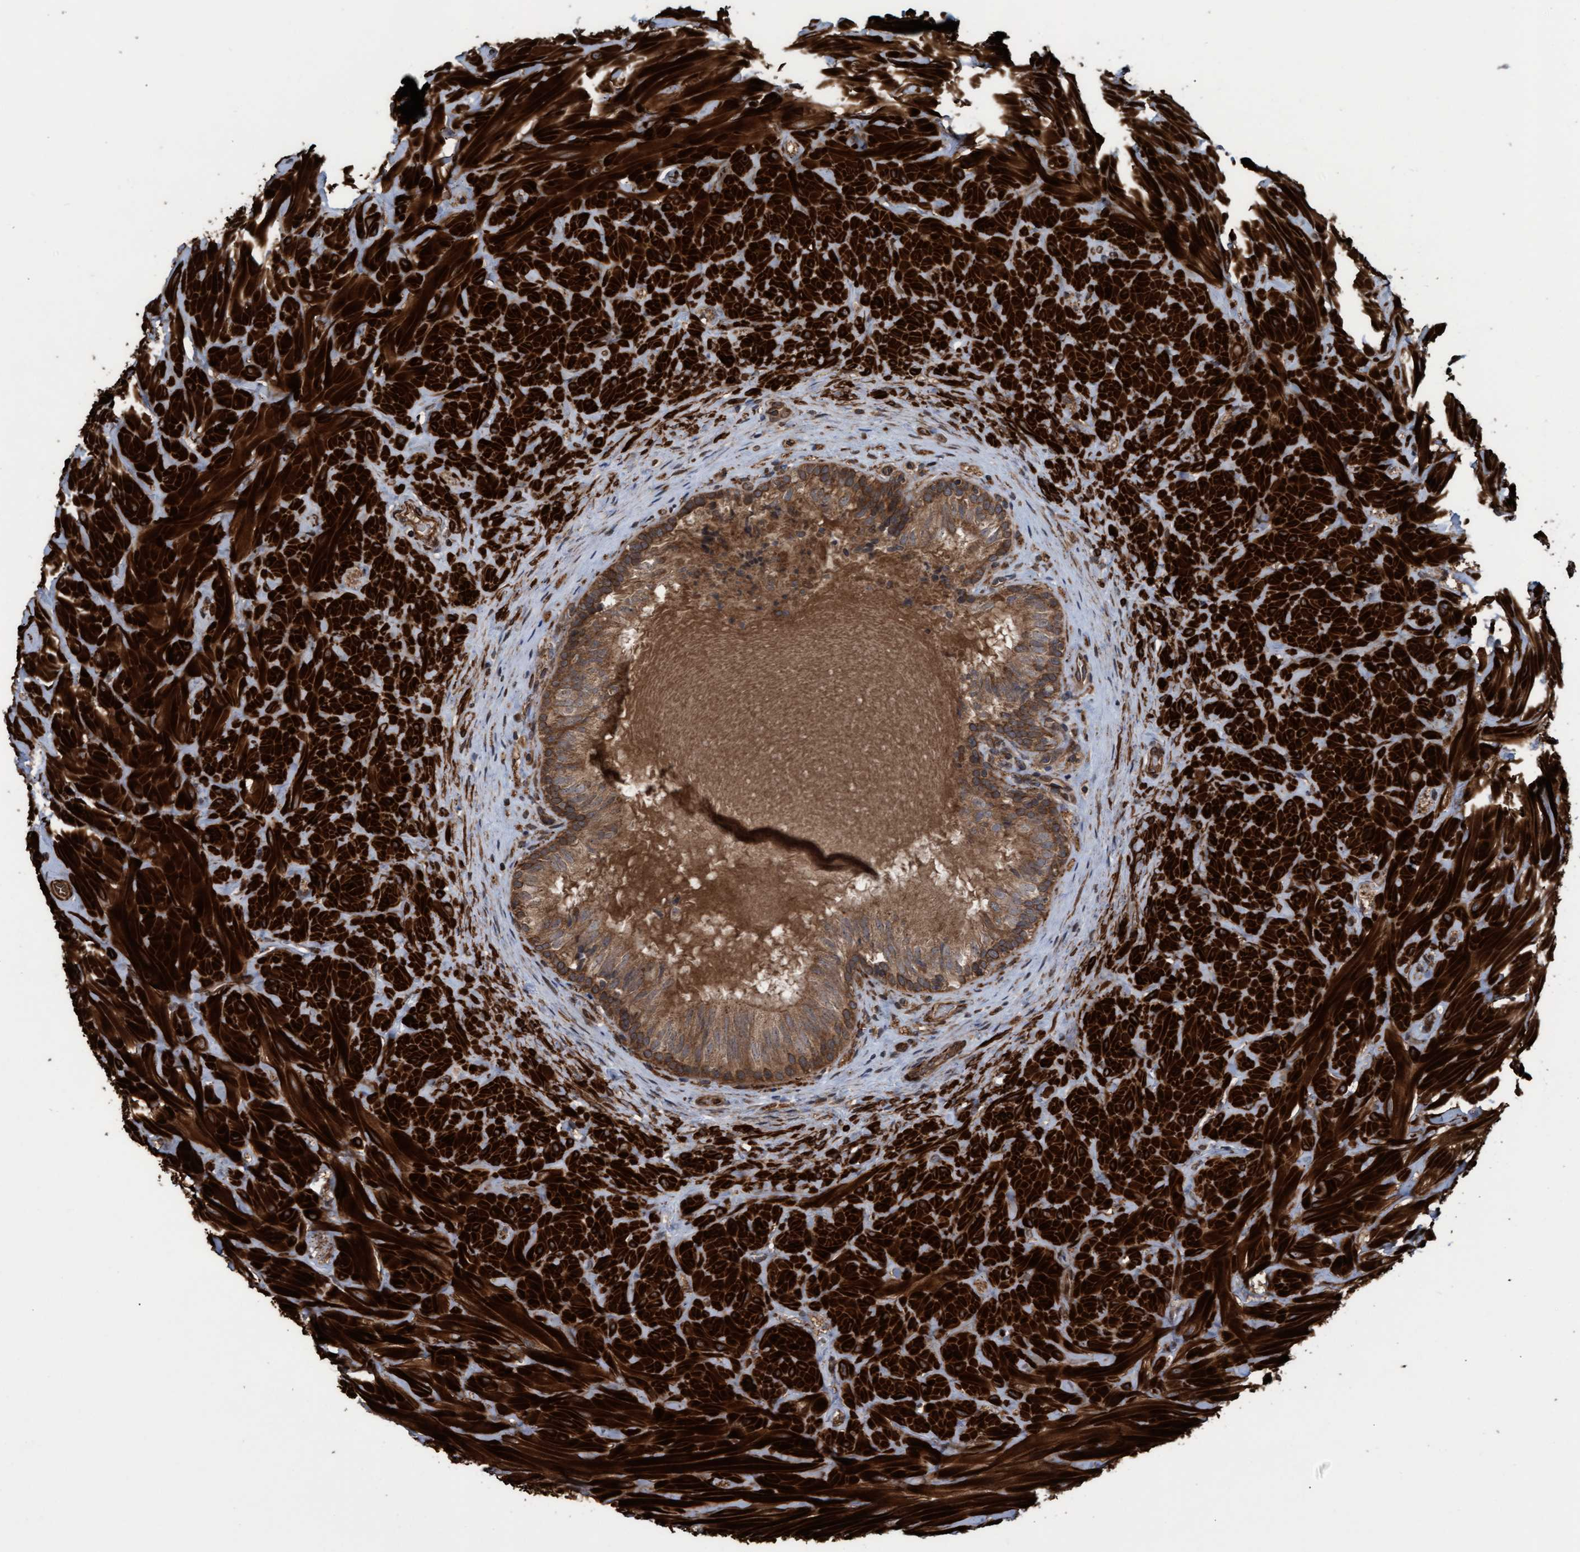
{"staining": {"intensity": "moderate", "quantity": ">75%", "location": "cytoplasmic/membranous"}, "tissue": "epididymis", "cell_type": "Glandular cells", "image_type": "normal", "snomed": [{"axis": "morphology", "description": "Normal tissue, NOS"}, {"axis": "topography", "description": "Soft tissue"}, {"axis": "topography", "description": "Epididymis"}], "caption": "Unremarkable epididymis demonstrates moderate cytoplasmic/membranous expression in about >75% of glandular cells, visualized by immunohistochemistry.", "gene": "GGT6", "patient": {"sex": "male", "age": 26}}